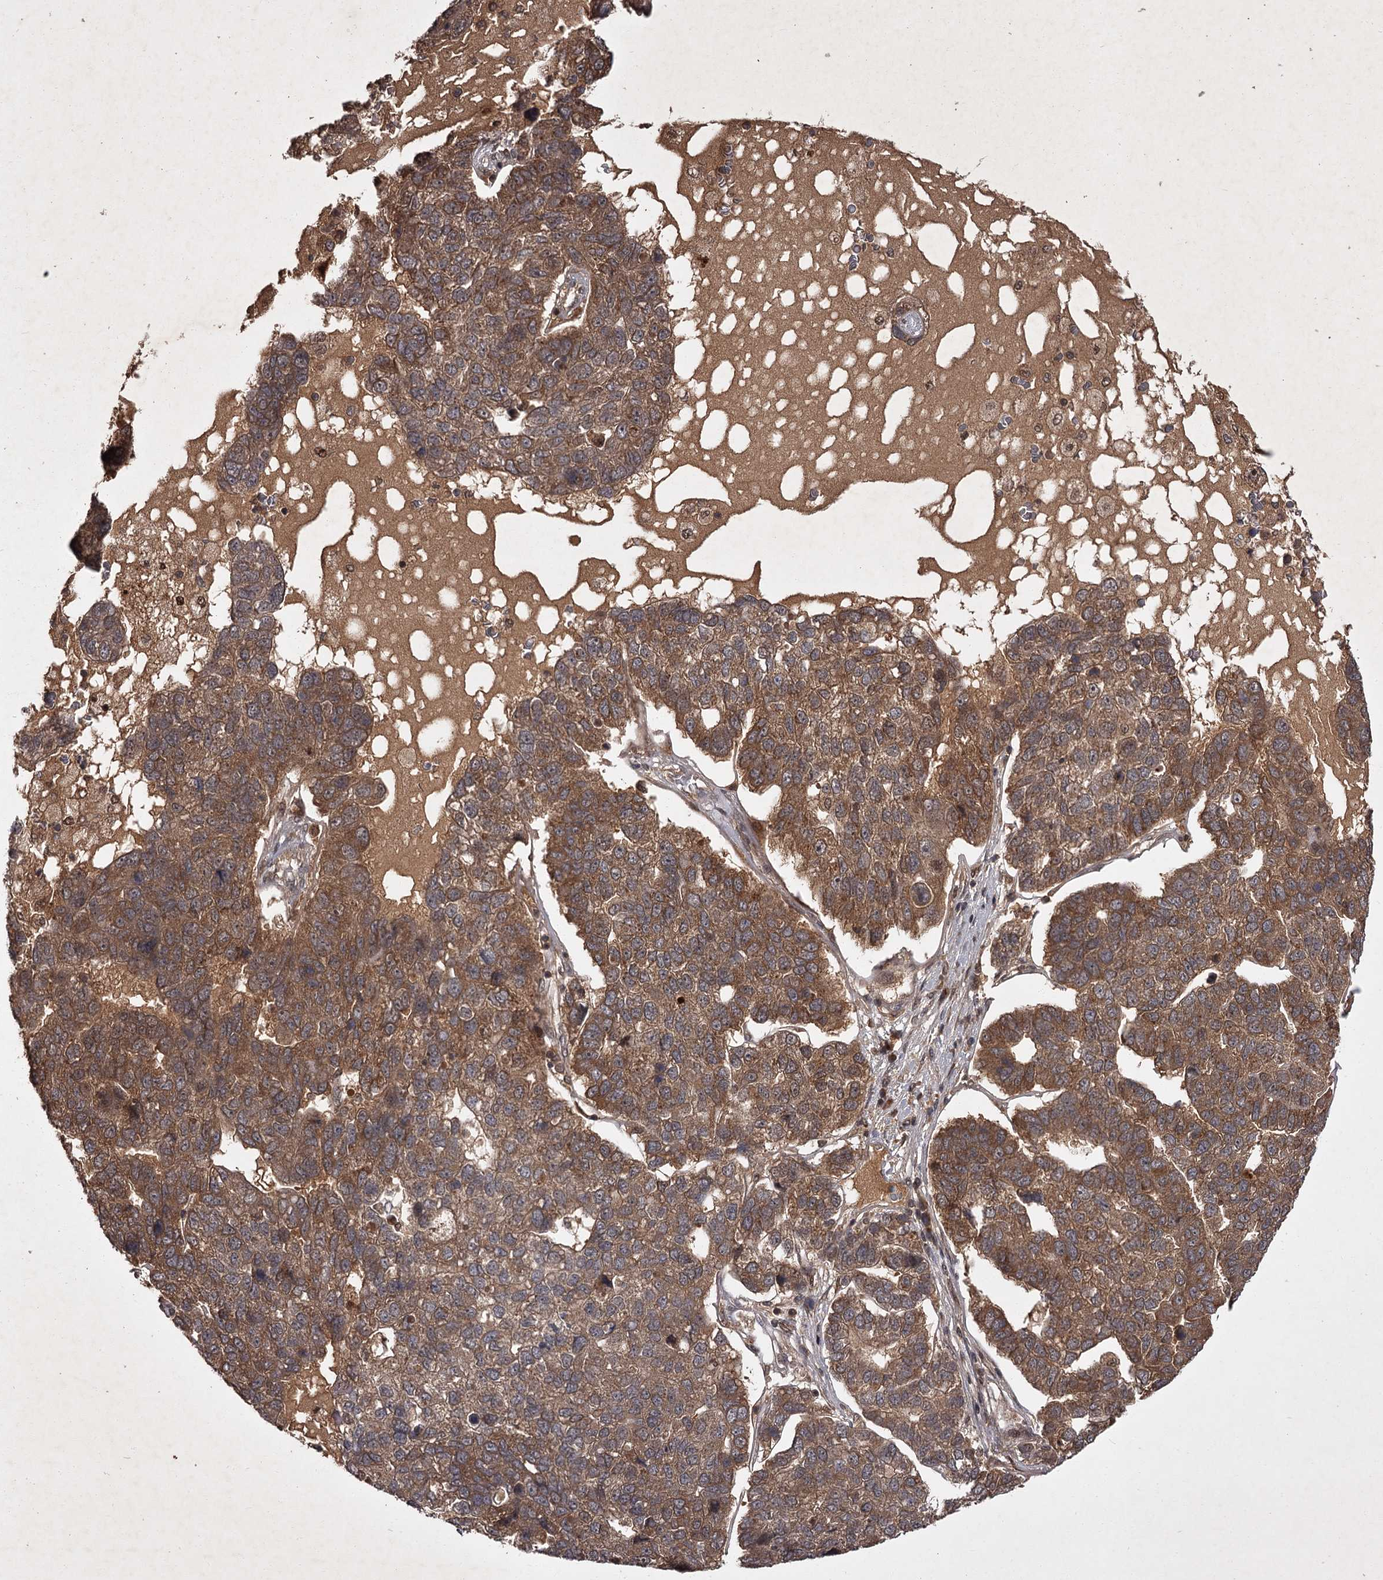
{"staining": {"intensity": "moderate", "quantity": ">75%", "location": "cytoplasmic/membranous"}, "tissue": "pancreatic cancer", "cell_type": "Tumor cells", "image_type": "cancer", "snomed": [{"axis": "morphology", "description": "Adenocarcinoma, NOS"}, {"axis": "topography", "description": "Pancreas"}], "caption": "Brown immunohistochemical staining in pancreatic cancer reveals moderate cytoplasmic/membranous positivity in approximately >75% of tumor cells.", "gene": "TBC1D23", "patient": {"sex": "female", "age": 61}}